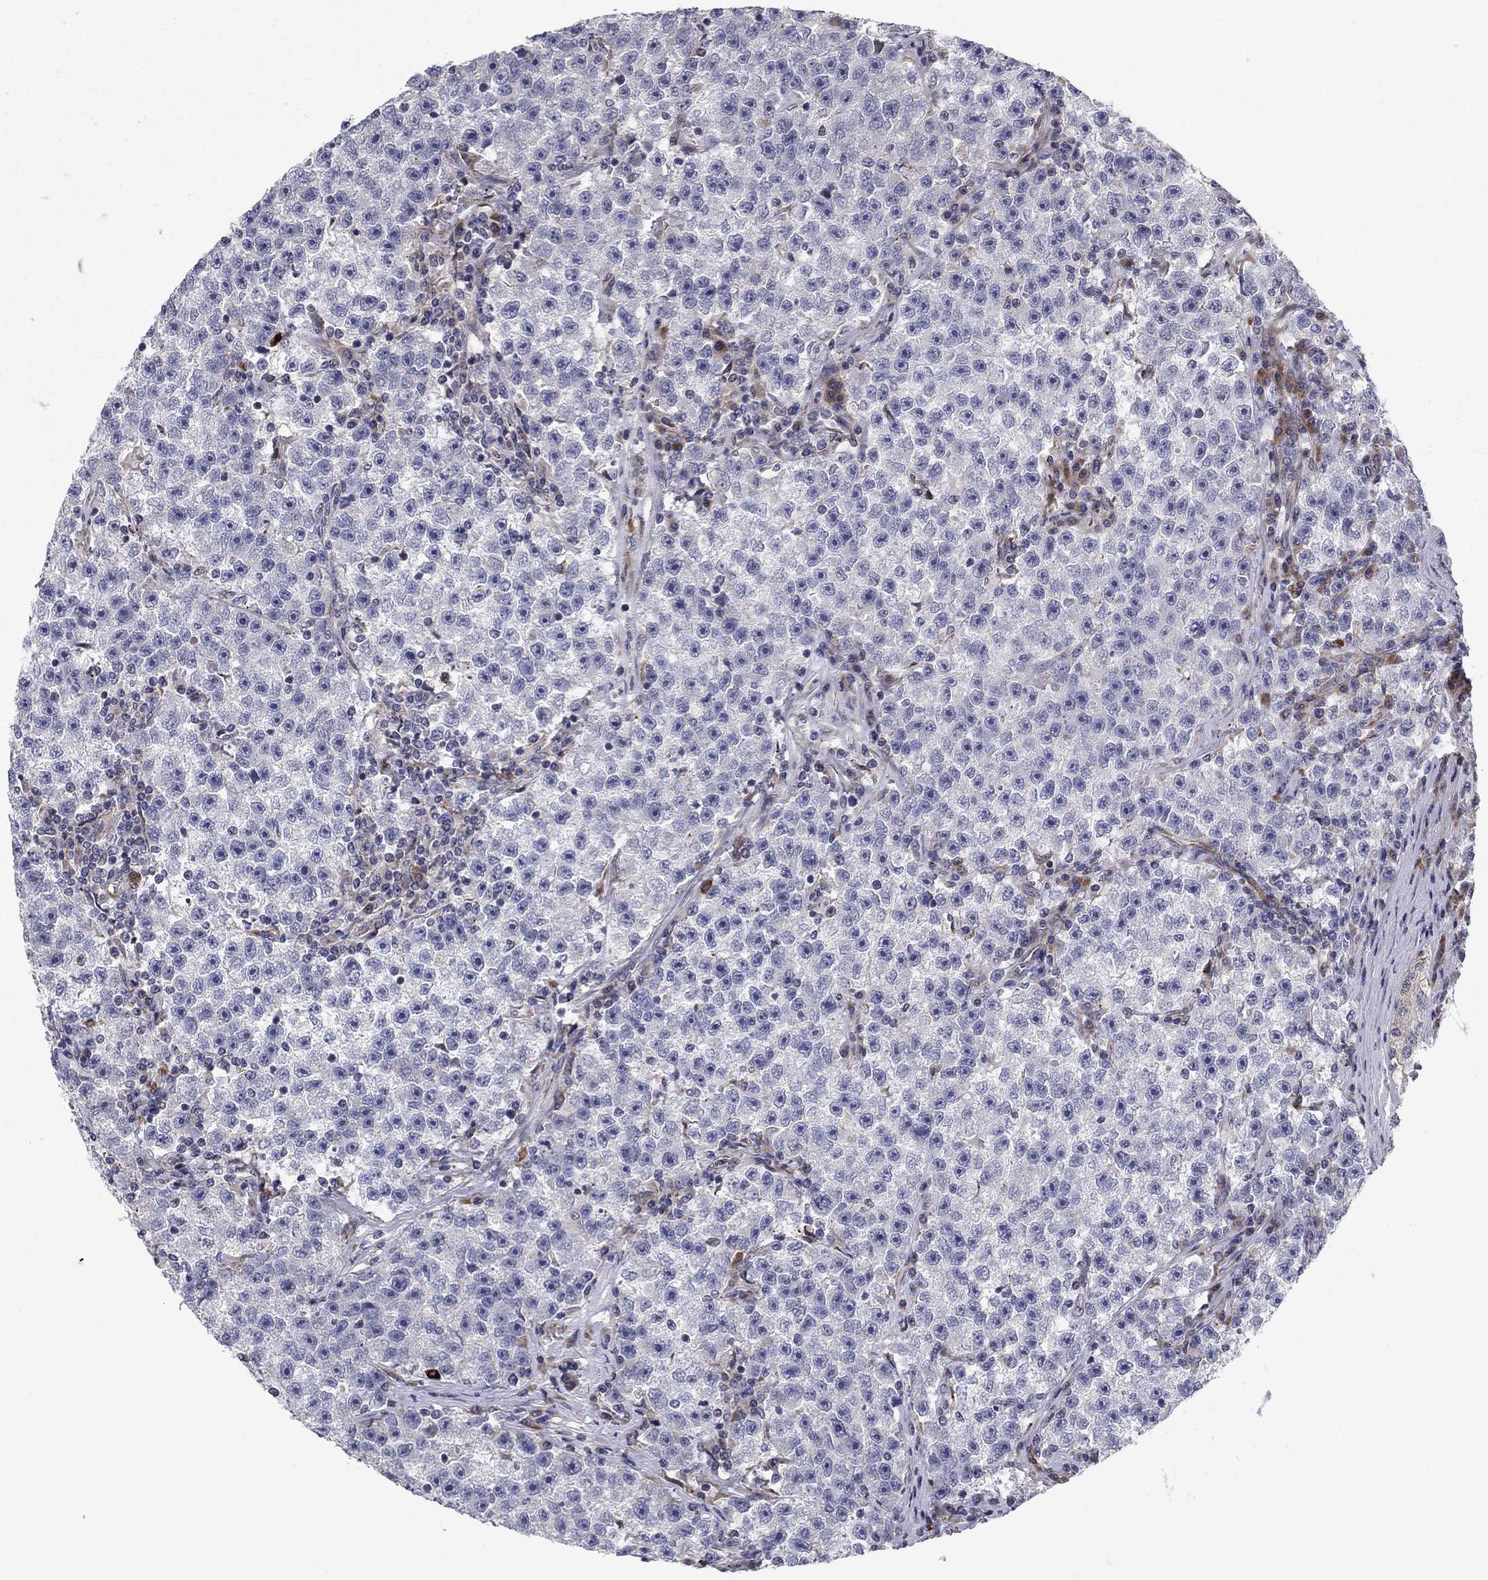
{"staining": {"intensity": "negative", "quantity": "none", "location": "none"}, "tissue": "testis cancer", "cell_type": "Tumor cells", "image_type": "cancer", "snomed": [{"axis": "morphology", "description": "Seminoma, NOS"}, {"axis": "topography", "description": "Testis"}], "caption": "Immunohistochemical staining of seminoma (testis) displays no significant expression in tumor cells.", "gene": "CLSTN1", "patient": {"sex": "male", "age": 22}}